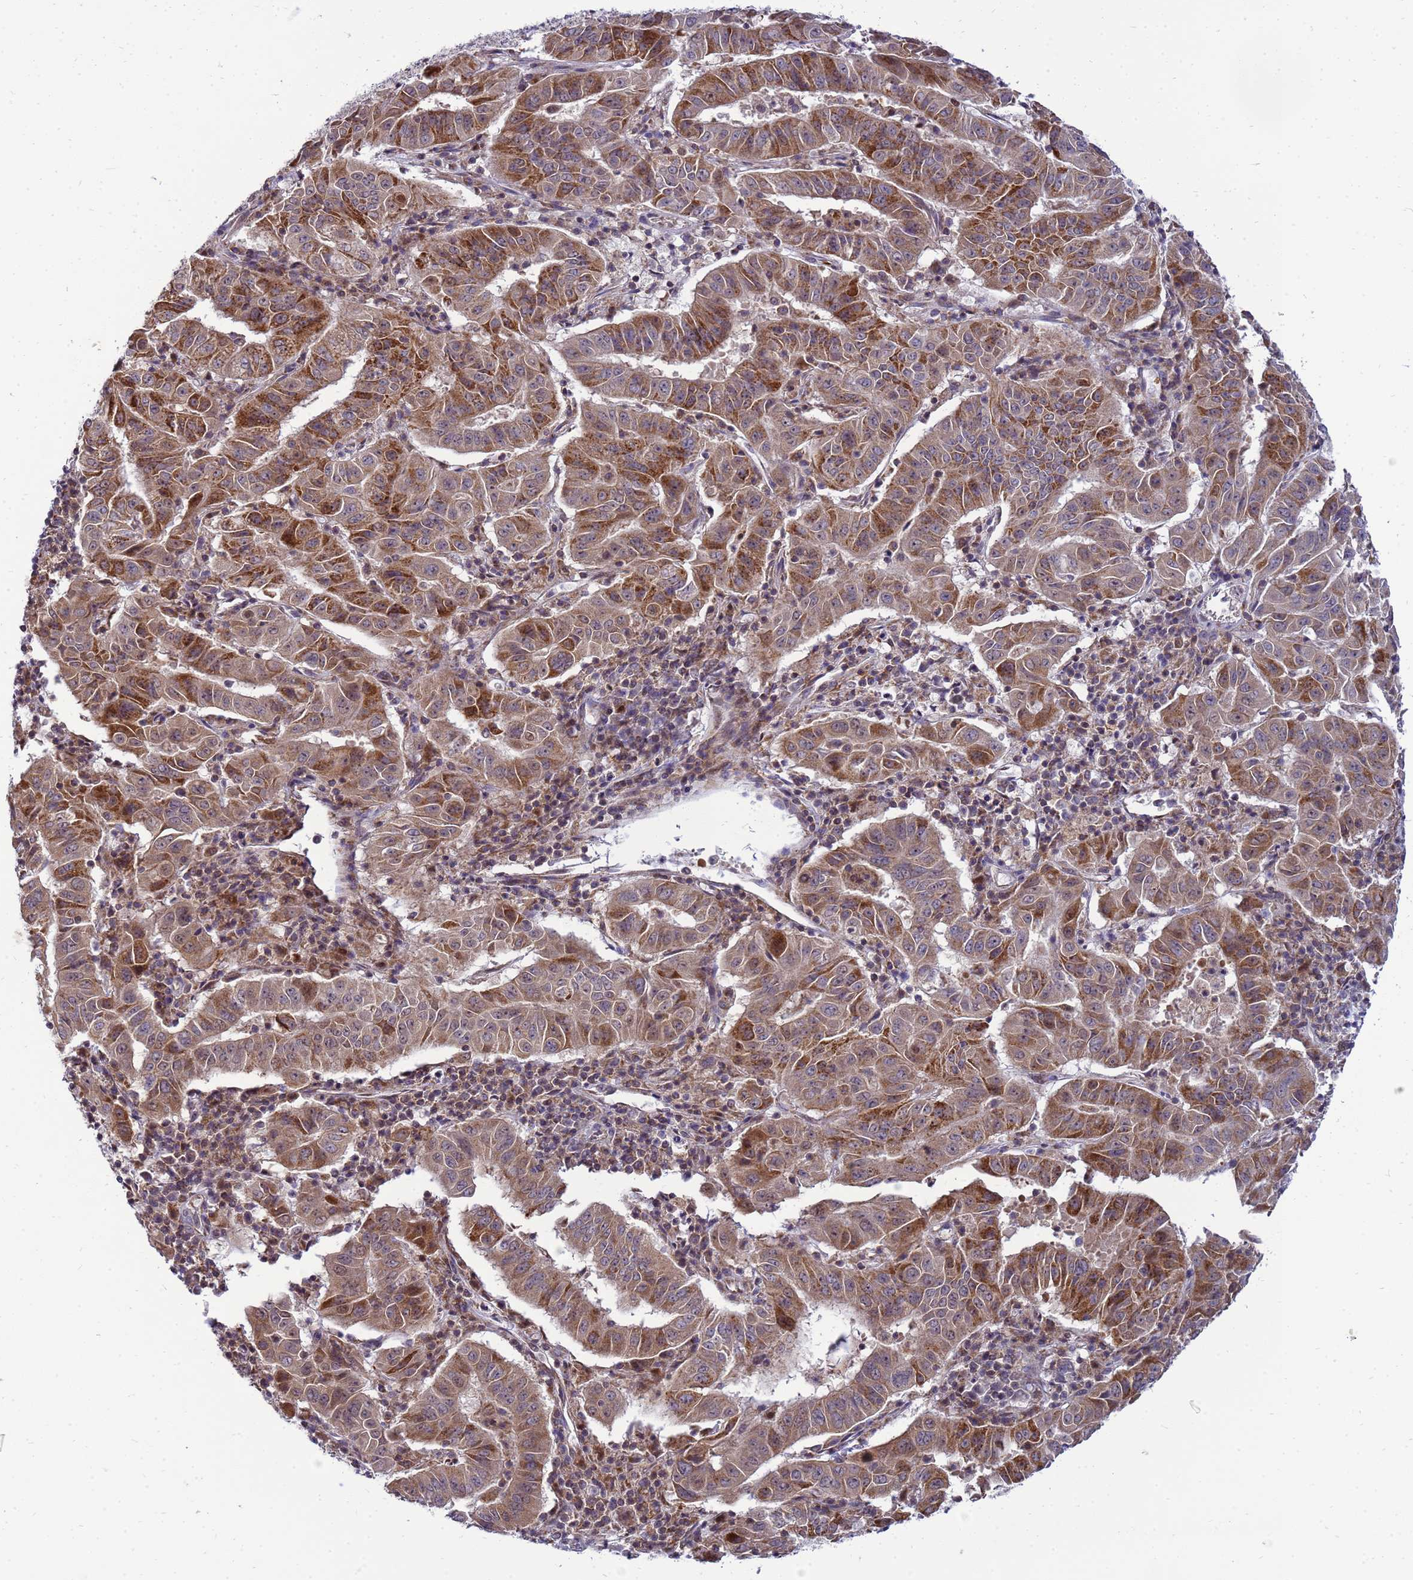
{"staining": {"intensity": "moderate", "quantity": ">75%", "location": "cytoplasmic/membranous"}, "tissue": "pancreatic cancer", "cell_type": "Tumor cells", "image_type": "cancer", "snomed": [{"axis": "morphology", "description": "Adenocarcinoma, NOS"}, {"axis": "topography", "description": "Pancreas"}], "caption": "An immunohistochemistry photomicrograph of tumor tissue is shown. Protein staining in brown highlights moderate cytoplasmic/membranous positivity in adenocarcinoma (pancreatic) within tumor cells.", "gene": "C12orf43", "patient": {"sex": "male", "age": 63}}